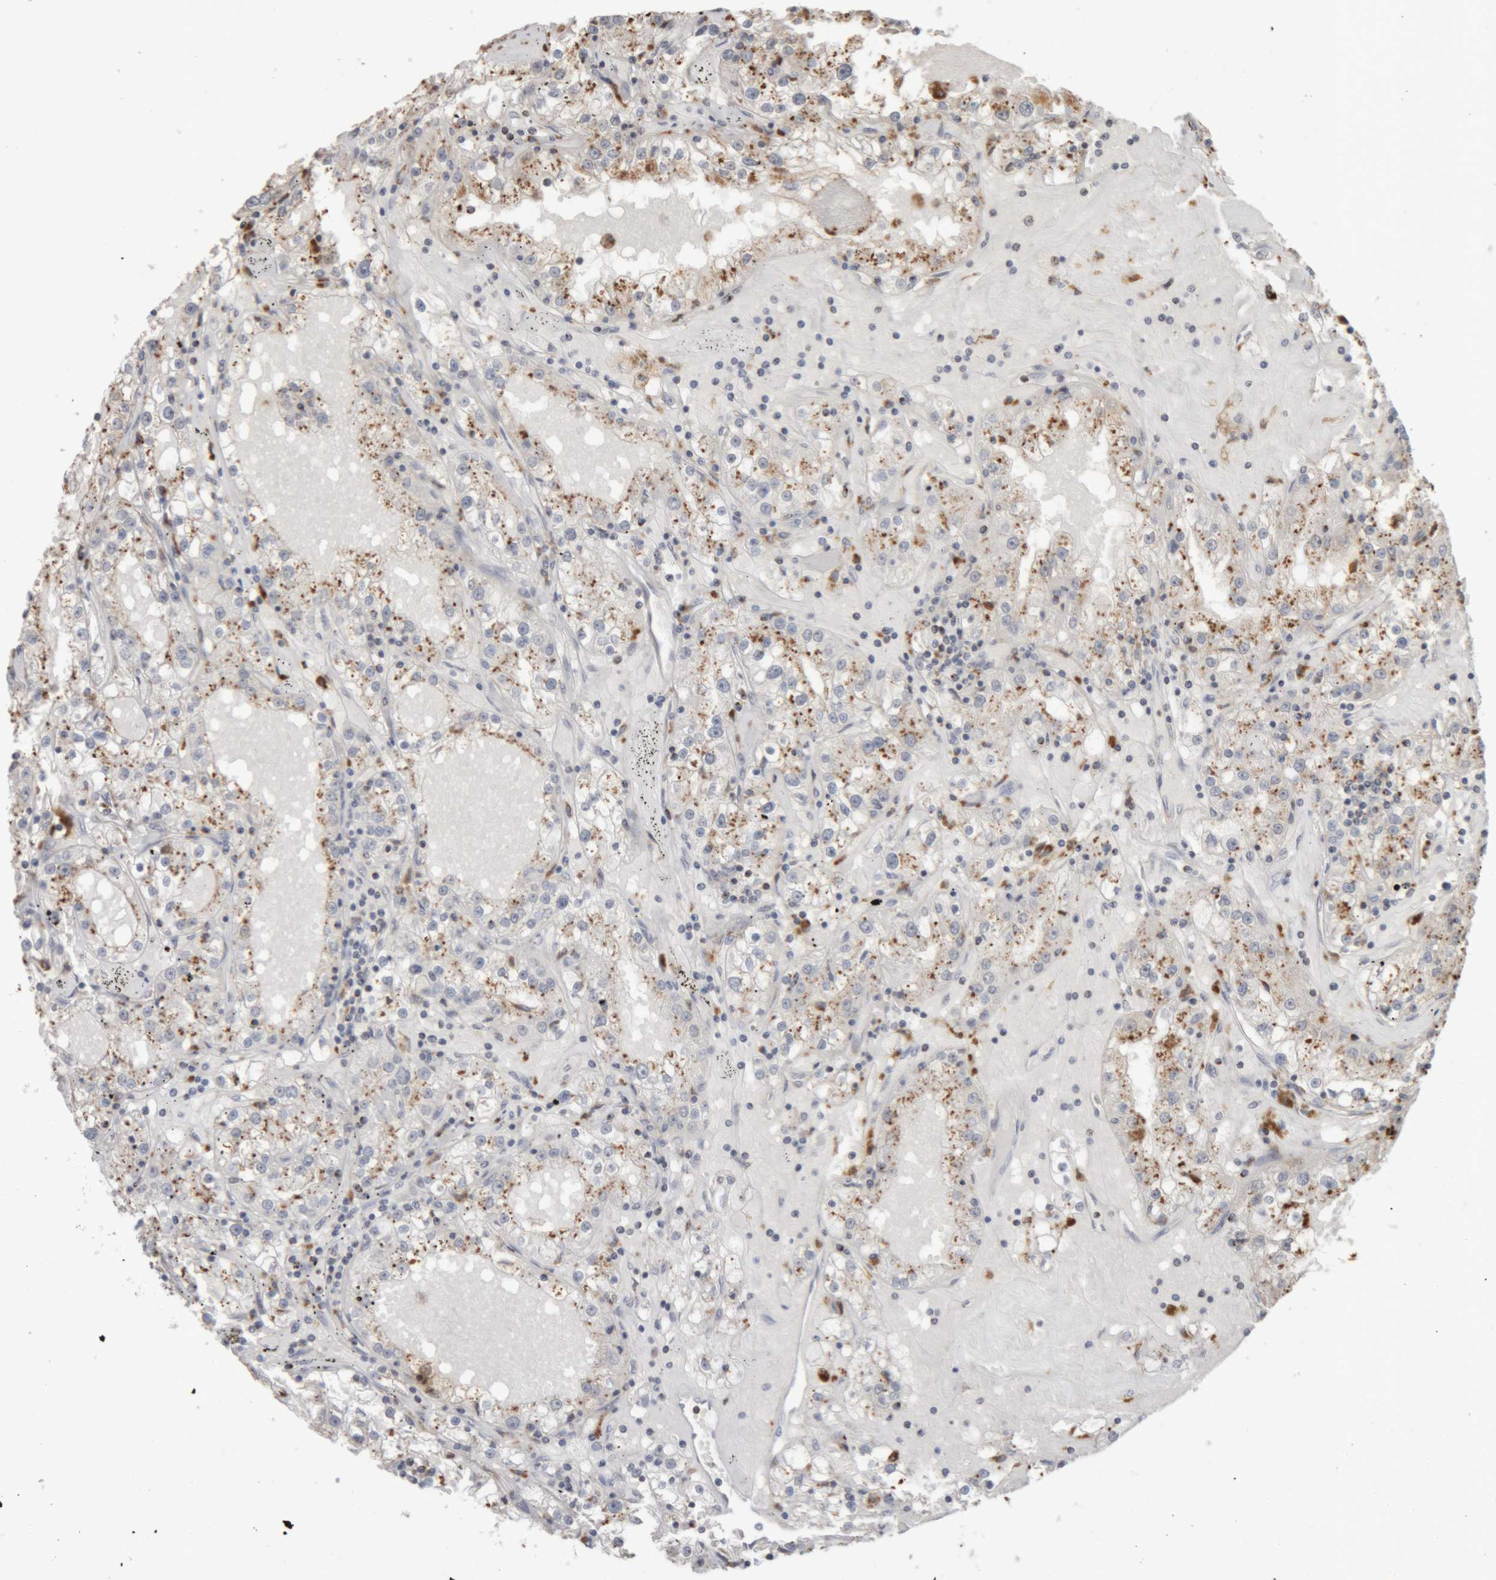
{"staining": {"intensity": "moderate", "quantity": "25%-75%", "location": "cytoplasmic/membranous"}, "tissue": "renal cancer", "cell_type": "Tumor cells", "image_type": "cancer", "snomed": [{"axis": "morphology", "description": "Adenocarcinoma, NOS"}, {"axis": "topography", "description": "Kidney"}], "caption": "Immunohistochemical staining of human renal cancer (adenocarcinoma) exhibits medium levels of moderate cytoplasmic/membranous expression in approximately 25%-75% of tumor cells.", "gene": "ARSA", "patient": {"sex": "male", "age": 56}}